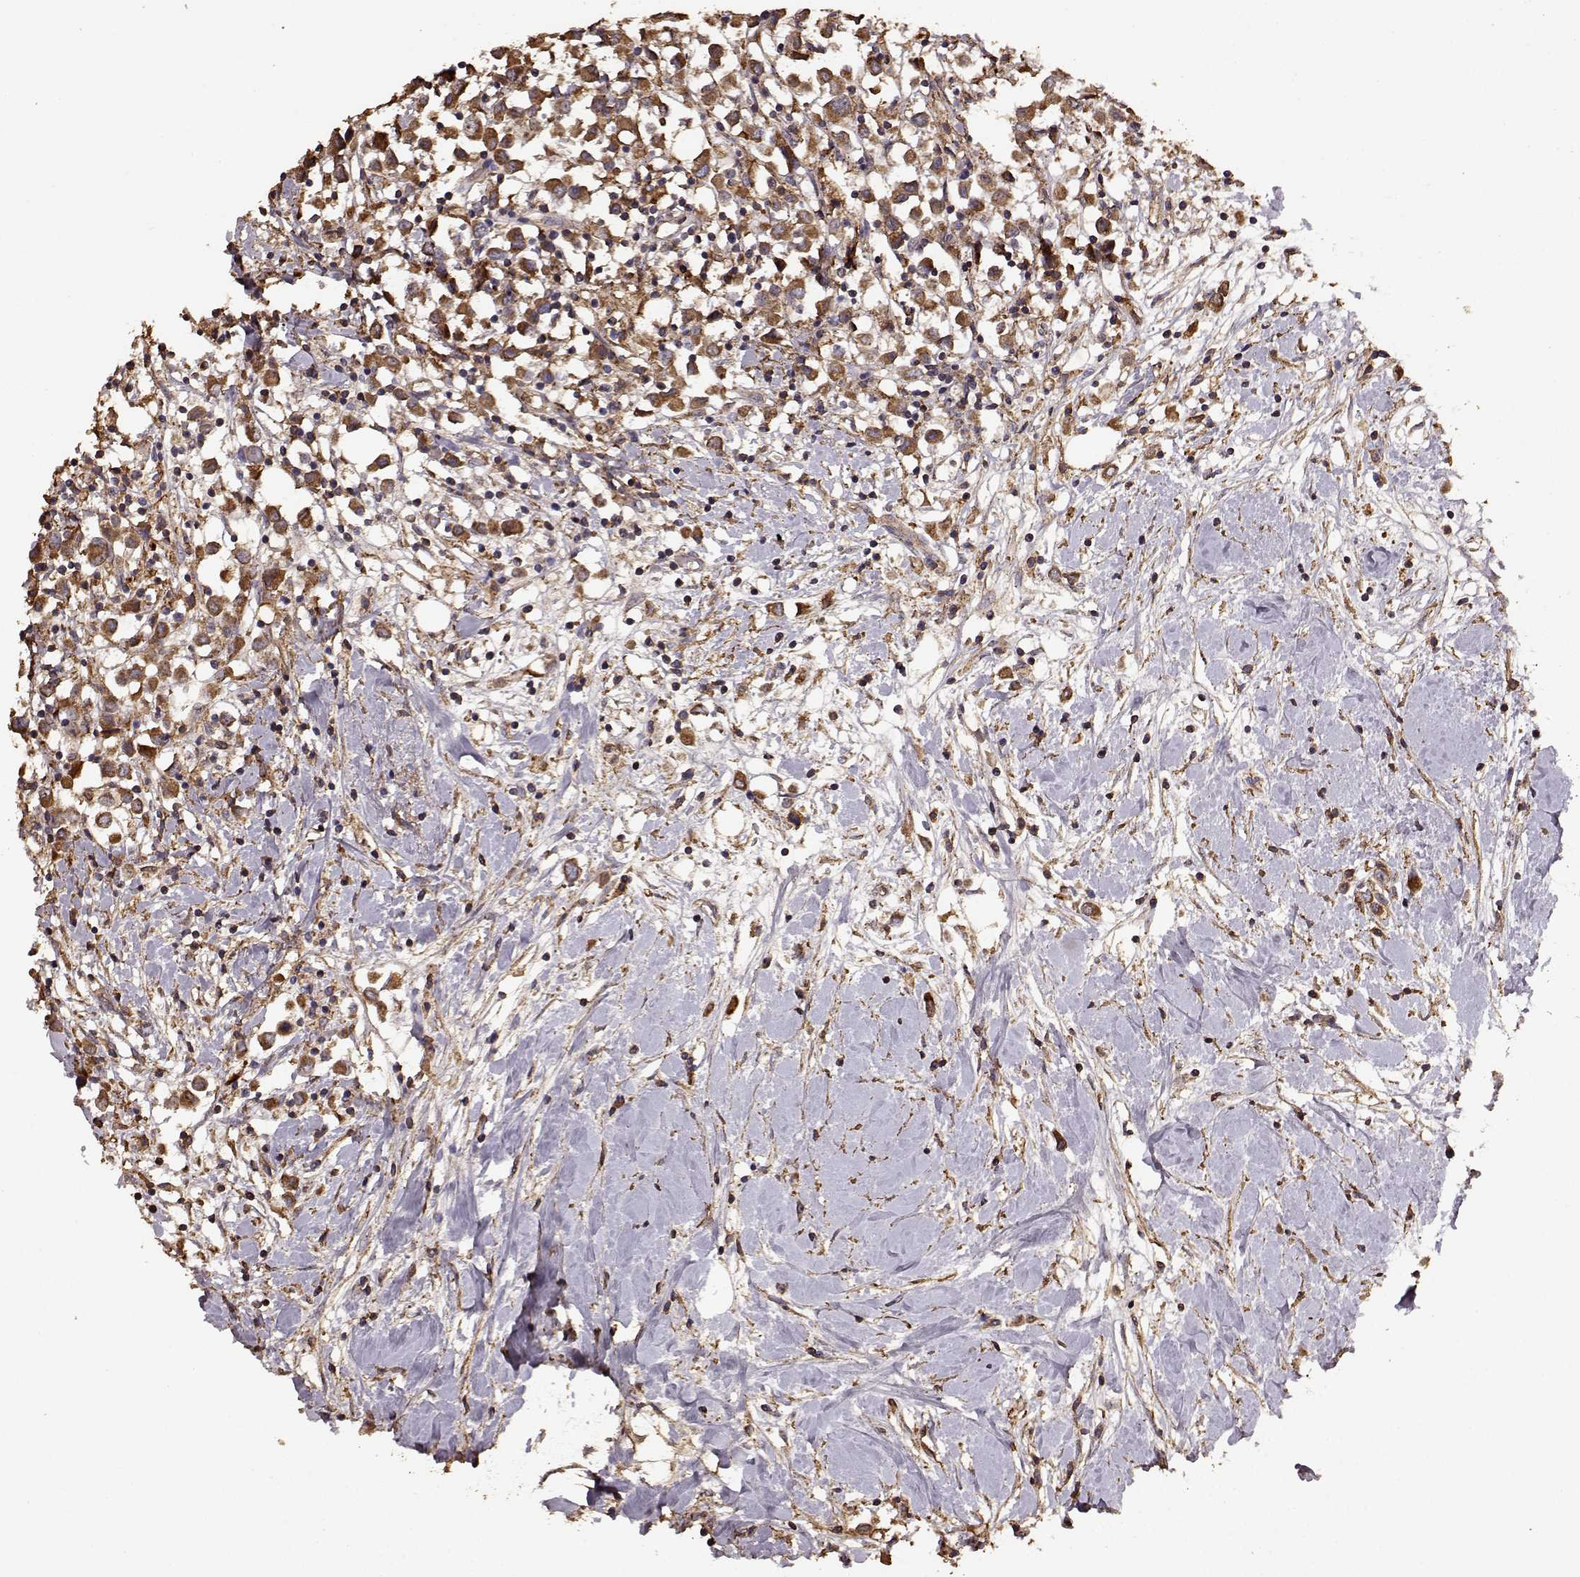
{"staining": {"intensity": "strong", "quantity": ">75%", "location": "cytoplasmic/membranous"}, "tissue": "breast cancer", "cell_type": "Tumor cells", "image_type": "cancer", "snomed": [{"axis": "morphology", "description": "Duct carcinoma"}, {"axis": "topography", "description": "Breast"}], "caption": "Breast invasive ductal carcinoma stained for a protein displays strong cytoplasmic/membranous positivity in tumor cells.", "gene": "PTGES2", "patient": {"sex": "female", "age": 61}}